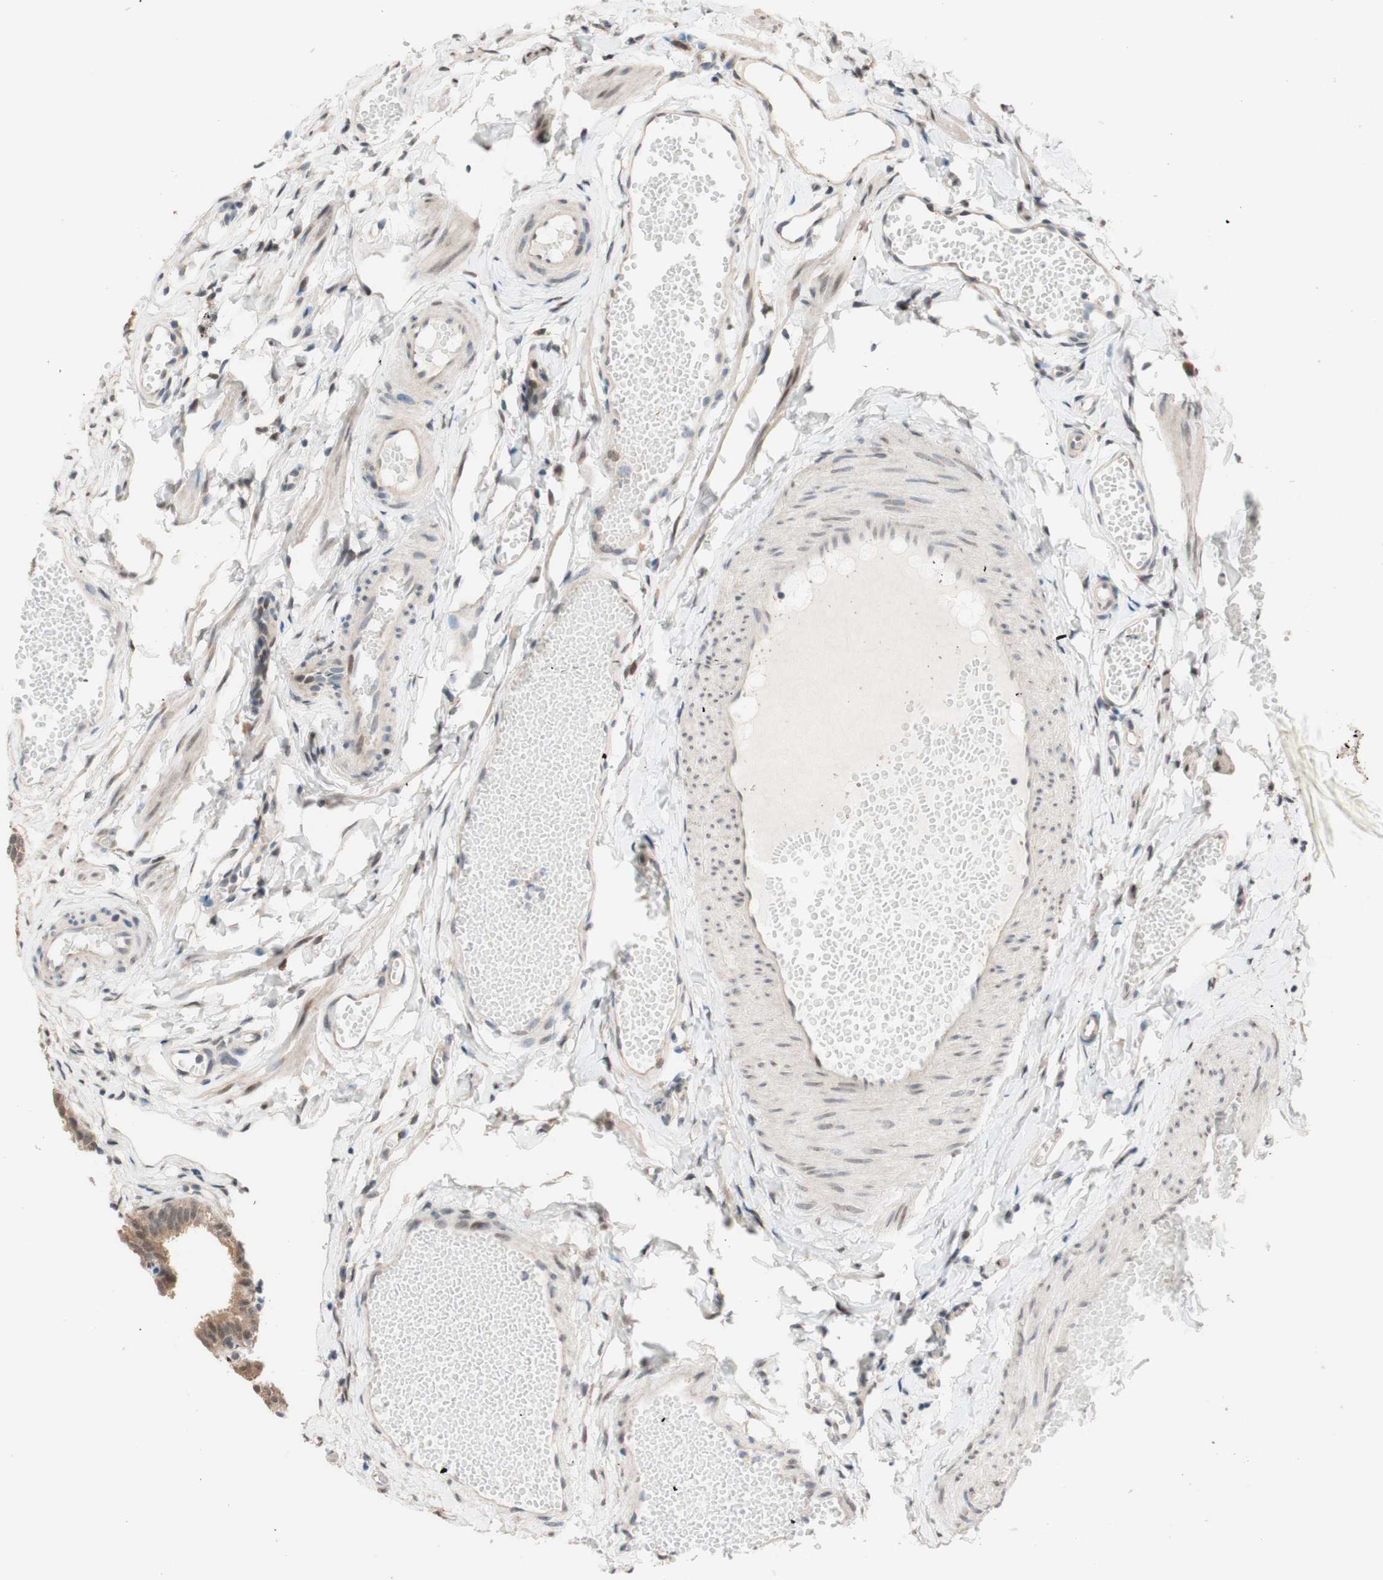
{"staining": {"intensity": "moderate", "quantity": ">75%", "location": "cytoplasmic/membranous"}, "tissue": "fallopian tube", "cell_type": "Glandular cells", "image_type": "normal", "snomed": [{"axis": "morphology", "description": "Normal tissue, NOS"}, {"axis": "topography", "description": "Fallopian tube"}, {"axis": "topography", "description": "Placenta"}], "caption": "IHC of unremarkable fallopian tube demonstrates medium levels of moderate cytoplasmic/membranous staining in approximately >75% of glandular cells. Using DAB (3,3'-diaminobenzidine) (brown) and hematoxylin (blue) stains, captured at high magnification using brightfield microscopy.", "gene": "CCNC", "patient": {"sex": "female", "age": 34}}